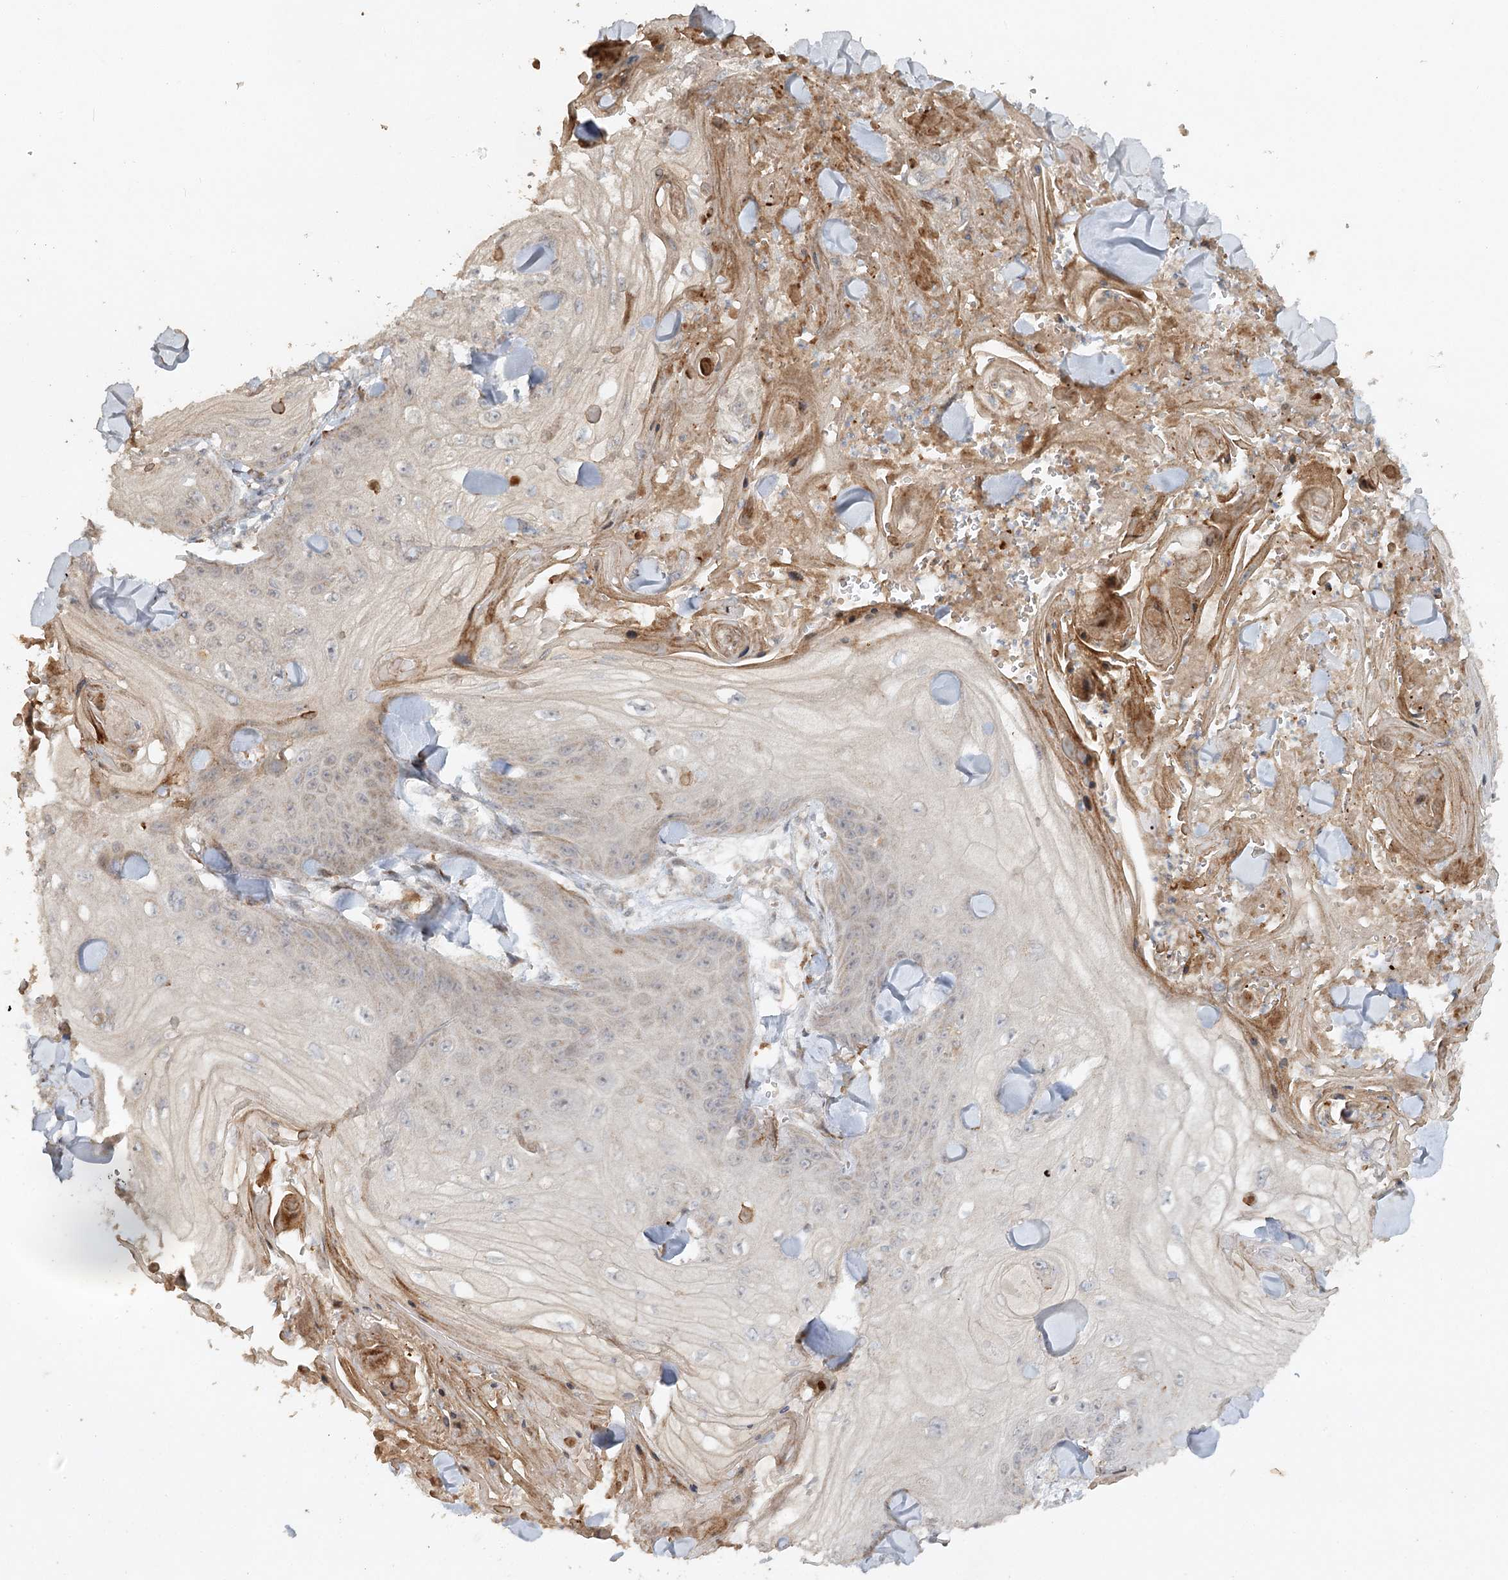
{"staining": {"intensity": "negative", "quantity": "none", "location": "none"}, "tissue": "skin cancer", "cell_type": "Tumor cells", "image_type": "cancer", "snomed": [{"axis": "morphology", "description": "Squamous cell carcinoma, NOS"}, {"axis": "topography", "description": "Skin"}], "caption": "Skin squamous cell carcinoma was stained to show a protein in brown. There is no significant expression in tumor cells.", "gene": "KBTBD4", "patient": {"sex": "male", "age": 74}}